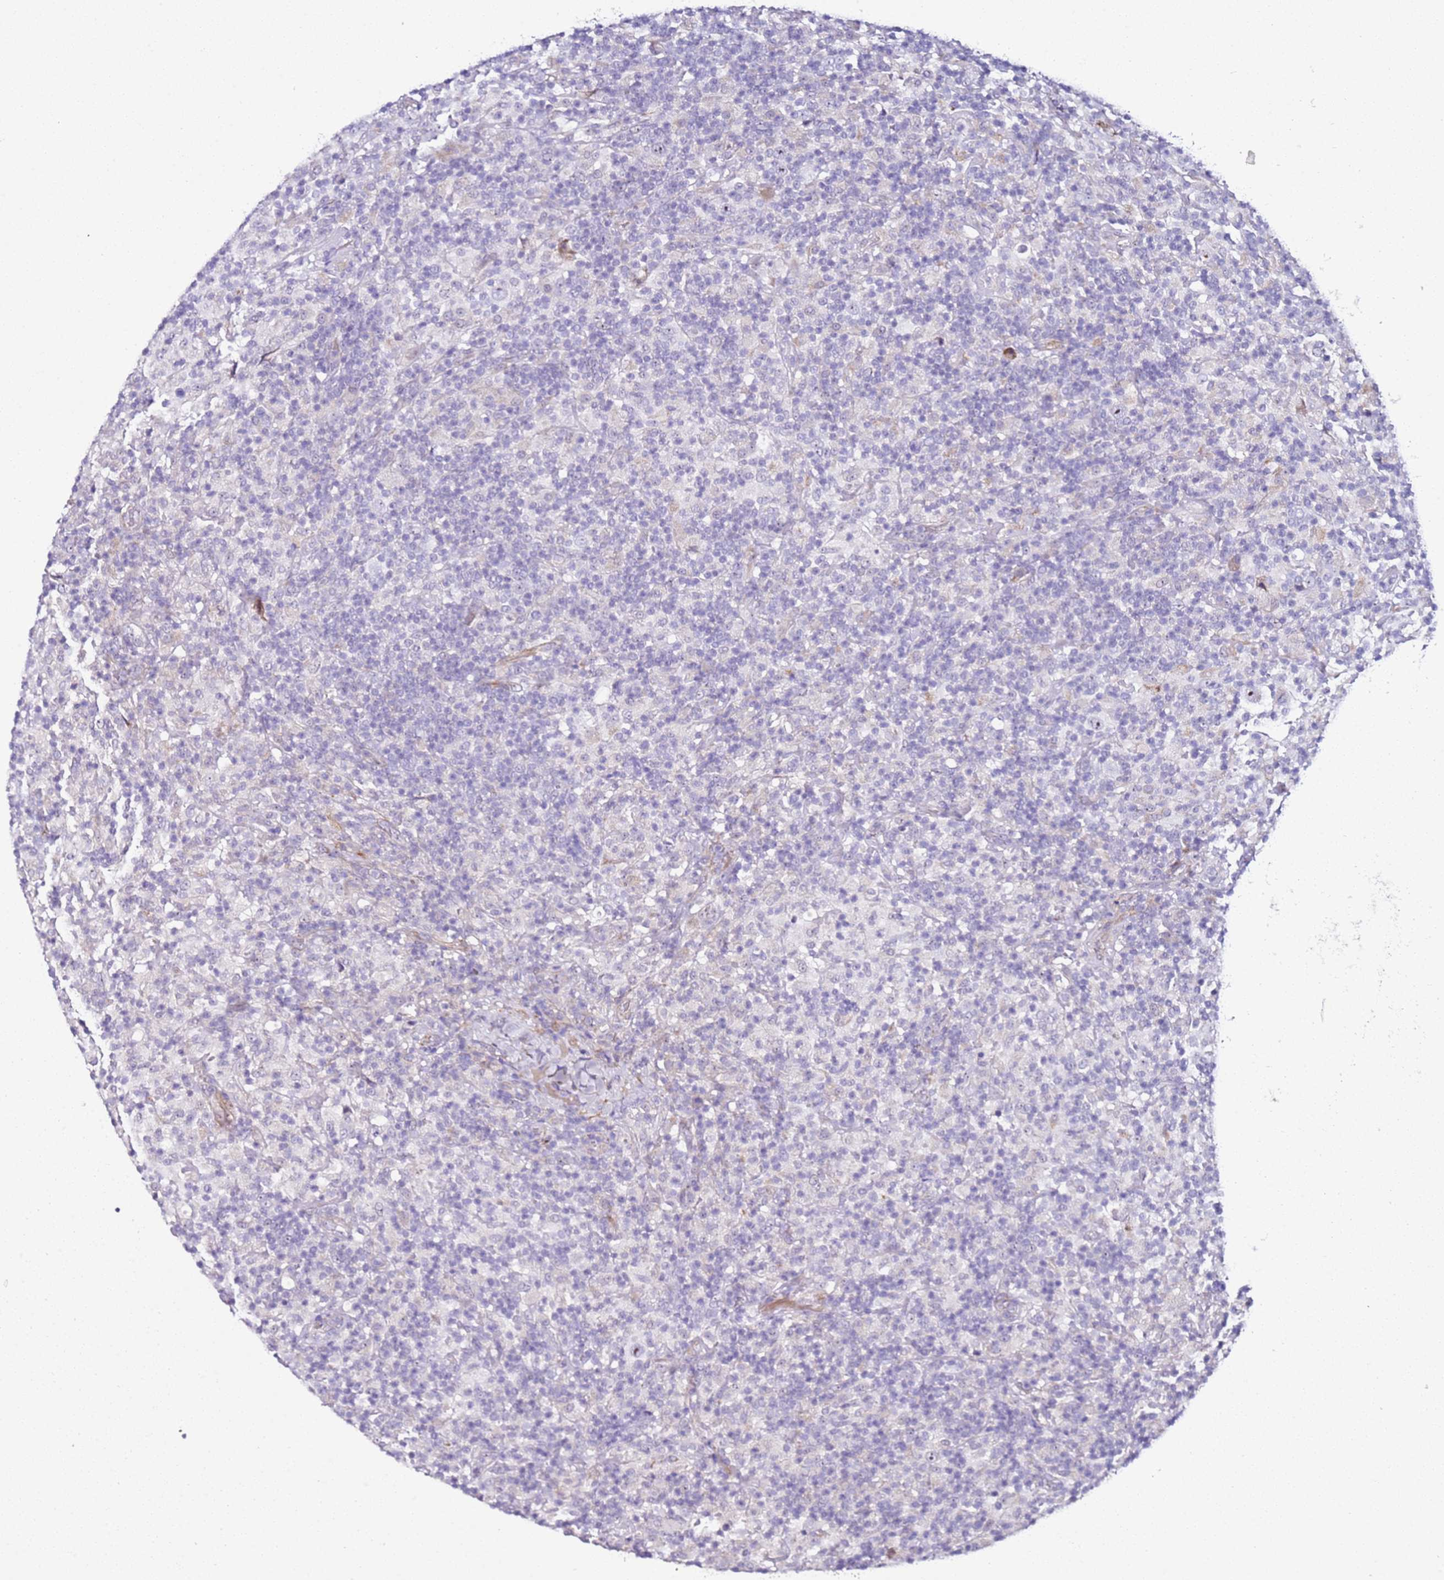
{"staining": {"intensity": "negative", "quantity": "none", "location": "none"}, "tissue": "lymphoma", "cell_type": "Tumor cells", "image_type": "cancer", "snomed": [{"axis": "morphology", "description": "Hodgkin's disease, NOS"}, {"axis": "topography", "description": "Lymph node"}], "caption": "This micrograph is of Hodgkin's disease stained with immunohistochemistry to label a protein in brown with the nuclei are counter-stained blue. There is no positivity in tumor cells.", "gene": "HGD", "patient": {"sex": "male", "age": 70}}